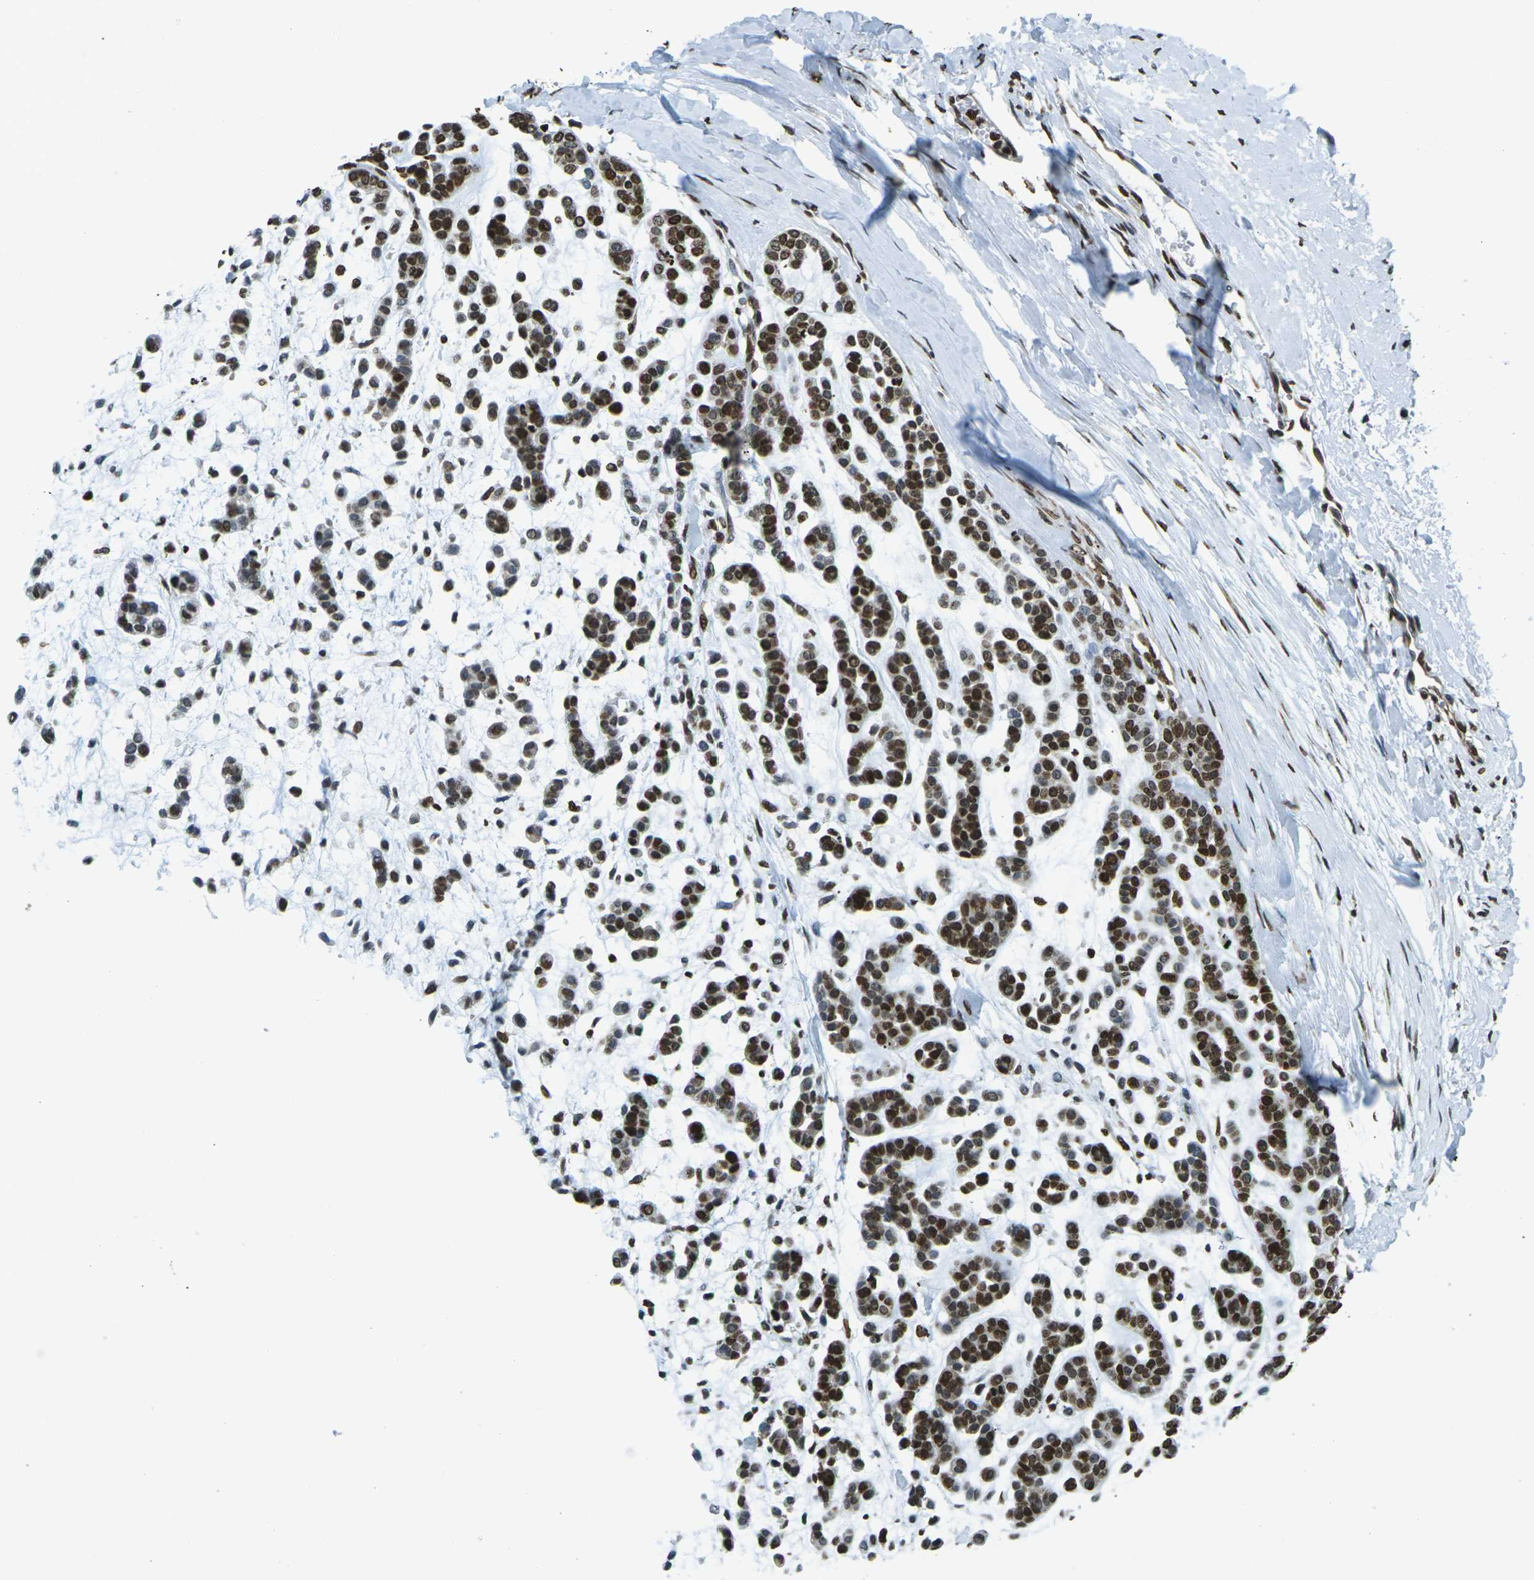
{"staining": {"intensity": "strong", "quantity": ">75%", "location": "nuclear"}, "tissue": "head and neck cancer", "cell_type": "Tumor cells", "image_type": "cancer", "snomed": [{"axis": "morphology", "description": "Adenocarcinoma, NOS"}, {"axis": "morphology", "description": "Adenoma, NOS"}, {"axis": "topography", "description": "Head-Neck"}], "caption": "Immunohistochemistry image of neoplastic tissue: head and neck cancer (adenoma) stained using IHC shows high levels of strong protein expression localized specifically in the nuclear of tumor cells, appearing as a nuclear brown color.", "gene": "H1-2", "patient": {"sex": "female", "age": 55}}